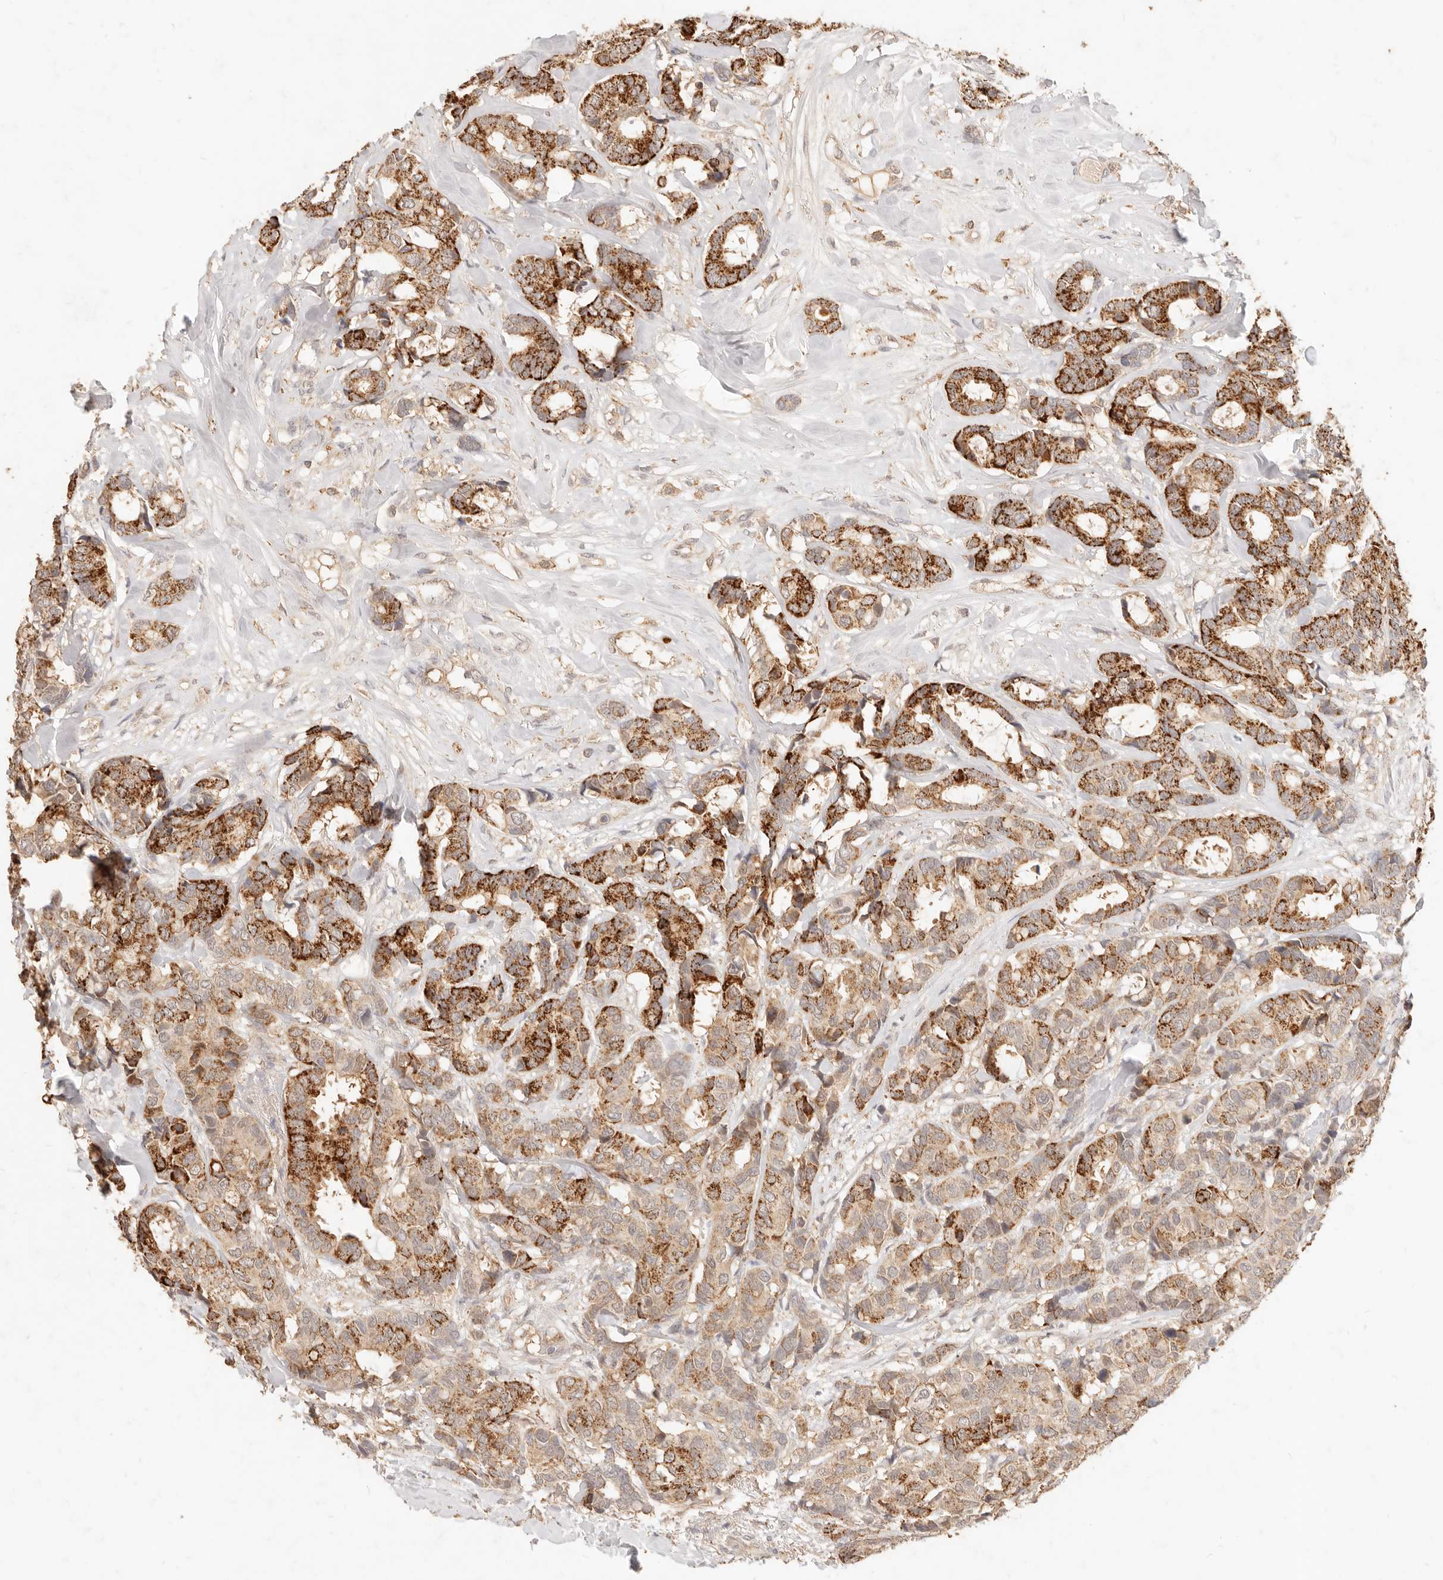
{"staining": {"intensity": "strong", "quantity": ">75%", "location": "cytoplasmic/membranous"}, "tissue": "breast cancer", "cell_type": "Tumor cells", "image_type": "cancer", "snomed": [{"axis": "morphology", "description": "Duct carcinoma"}, {"axis": "topography", "description": "Breast"}], "caption": "Brown immunohistochemical staining in breast invasive ductal carcinoma shows strong cytoplasmic/membranous staining in approximately >75% of tumor cells. The staining was performed using DAB (3,3'-diaminobenzidine), with brown indicating positive protein expression. Nuclei are stained blue with hematoxylin.", "gene": "TMTC2", "patient": {"sex": "female", "age": 87}}